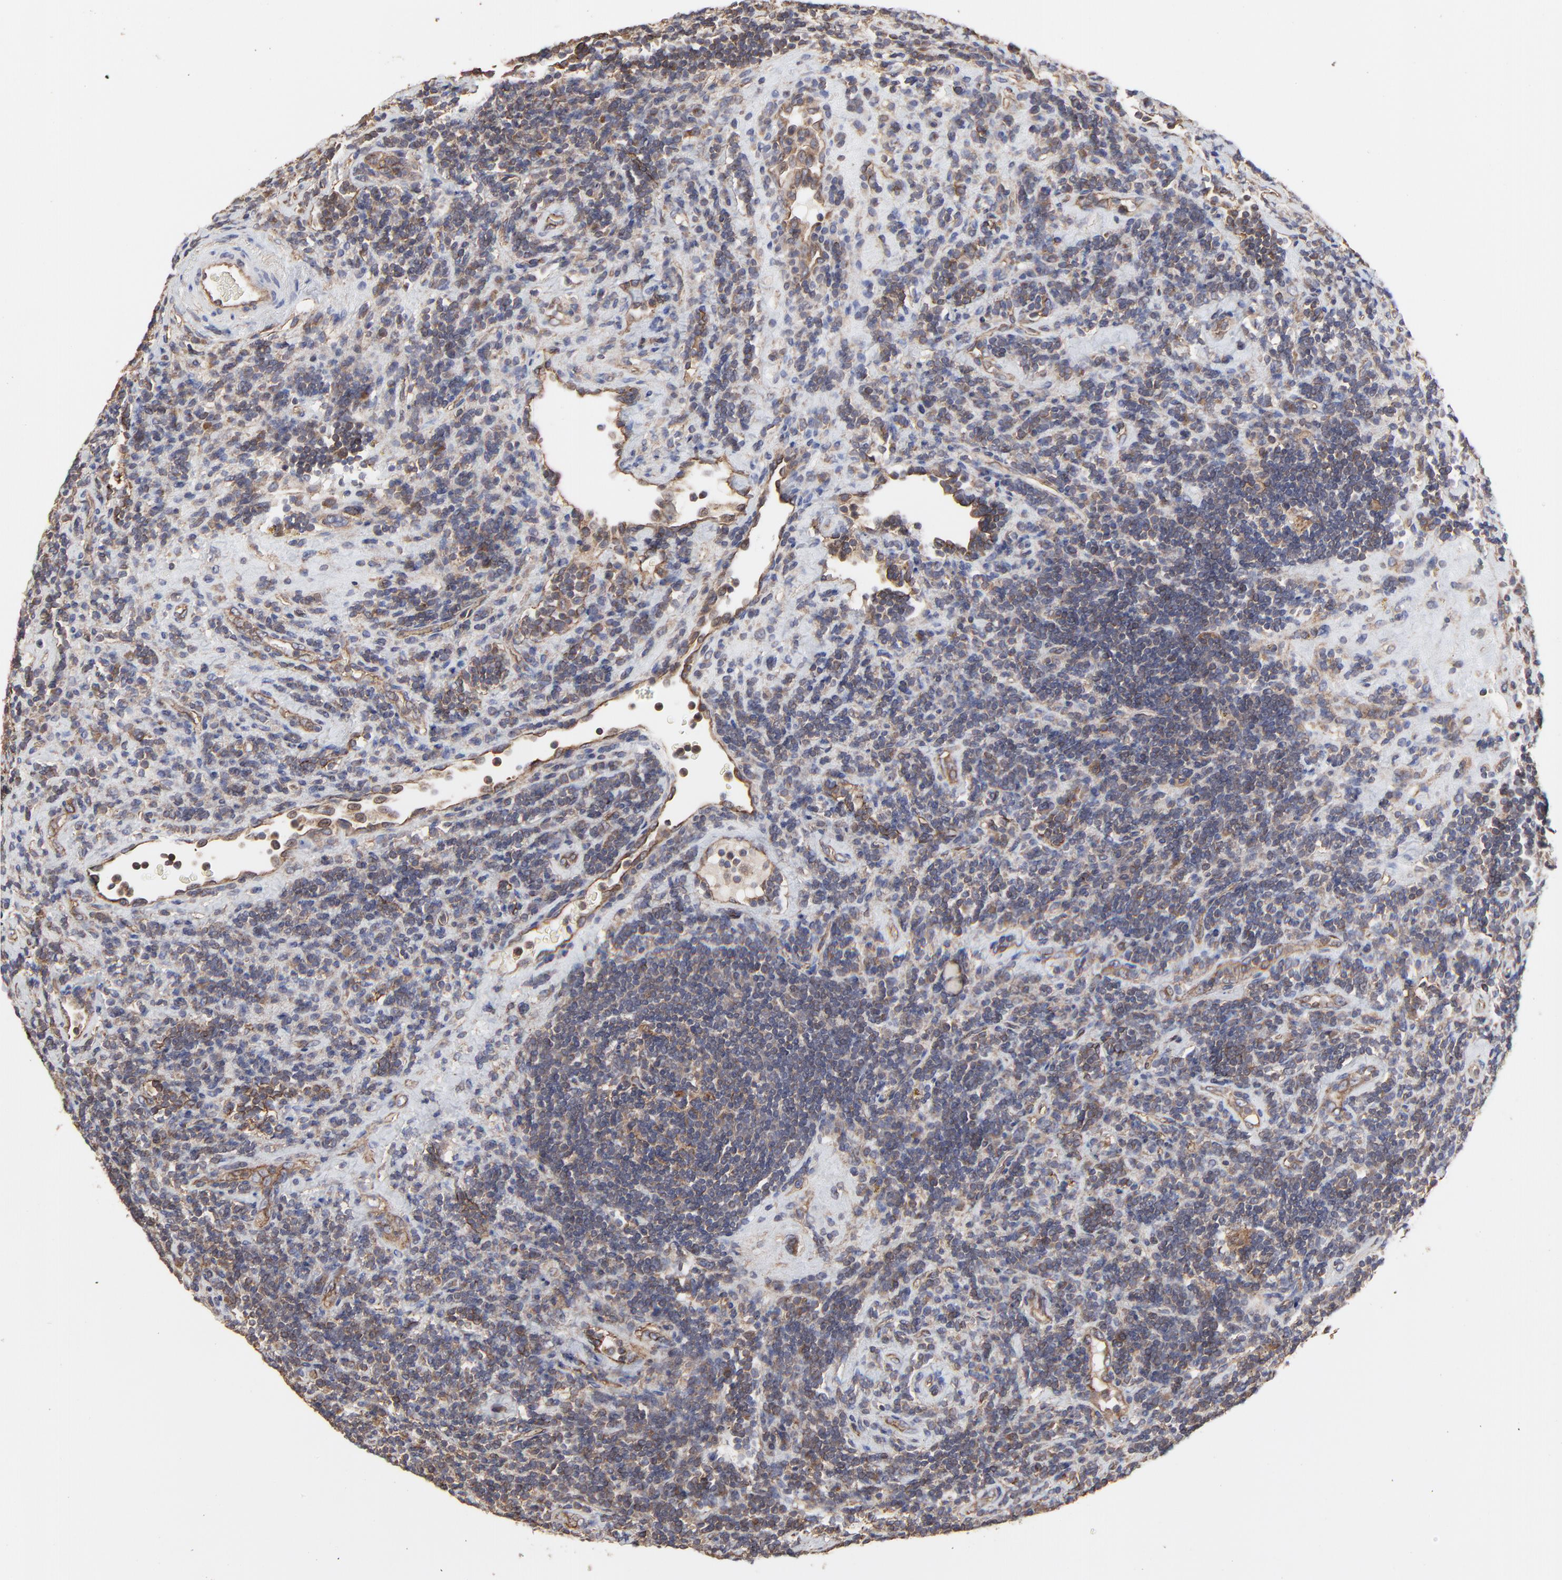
{"staining": {"intensity": "weak", "quantity": "<25%", "location": "cytoplasmic/membranous"}, "tissue": "lymphoma", "cell_type": "Tumor cells", "image_type": "cancer", "snomed": [{"axis": "morphology", "description": "Malignant lymphoma, non-Hodgkin's type, Low grade"}, {"axis": "topography", "description": "Lymph node"}], "caption": "The photomicrograph shows no staining of tumor cells in lymphoma. (Brightfield microscopy of DAB (3,3'-diaminobenzidine) IHC at high magnification).", "gene": "ARMT1", "patient": {"sex": "male", "age": 70}}